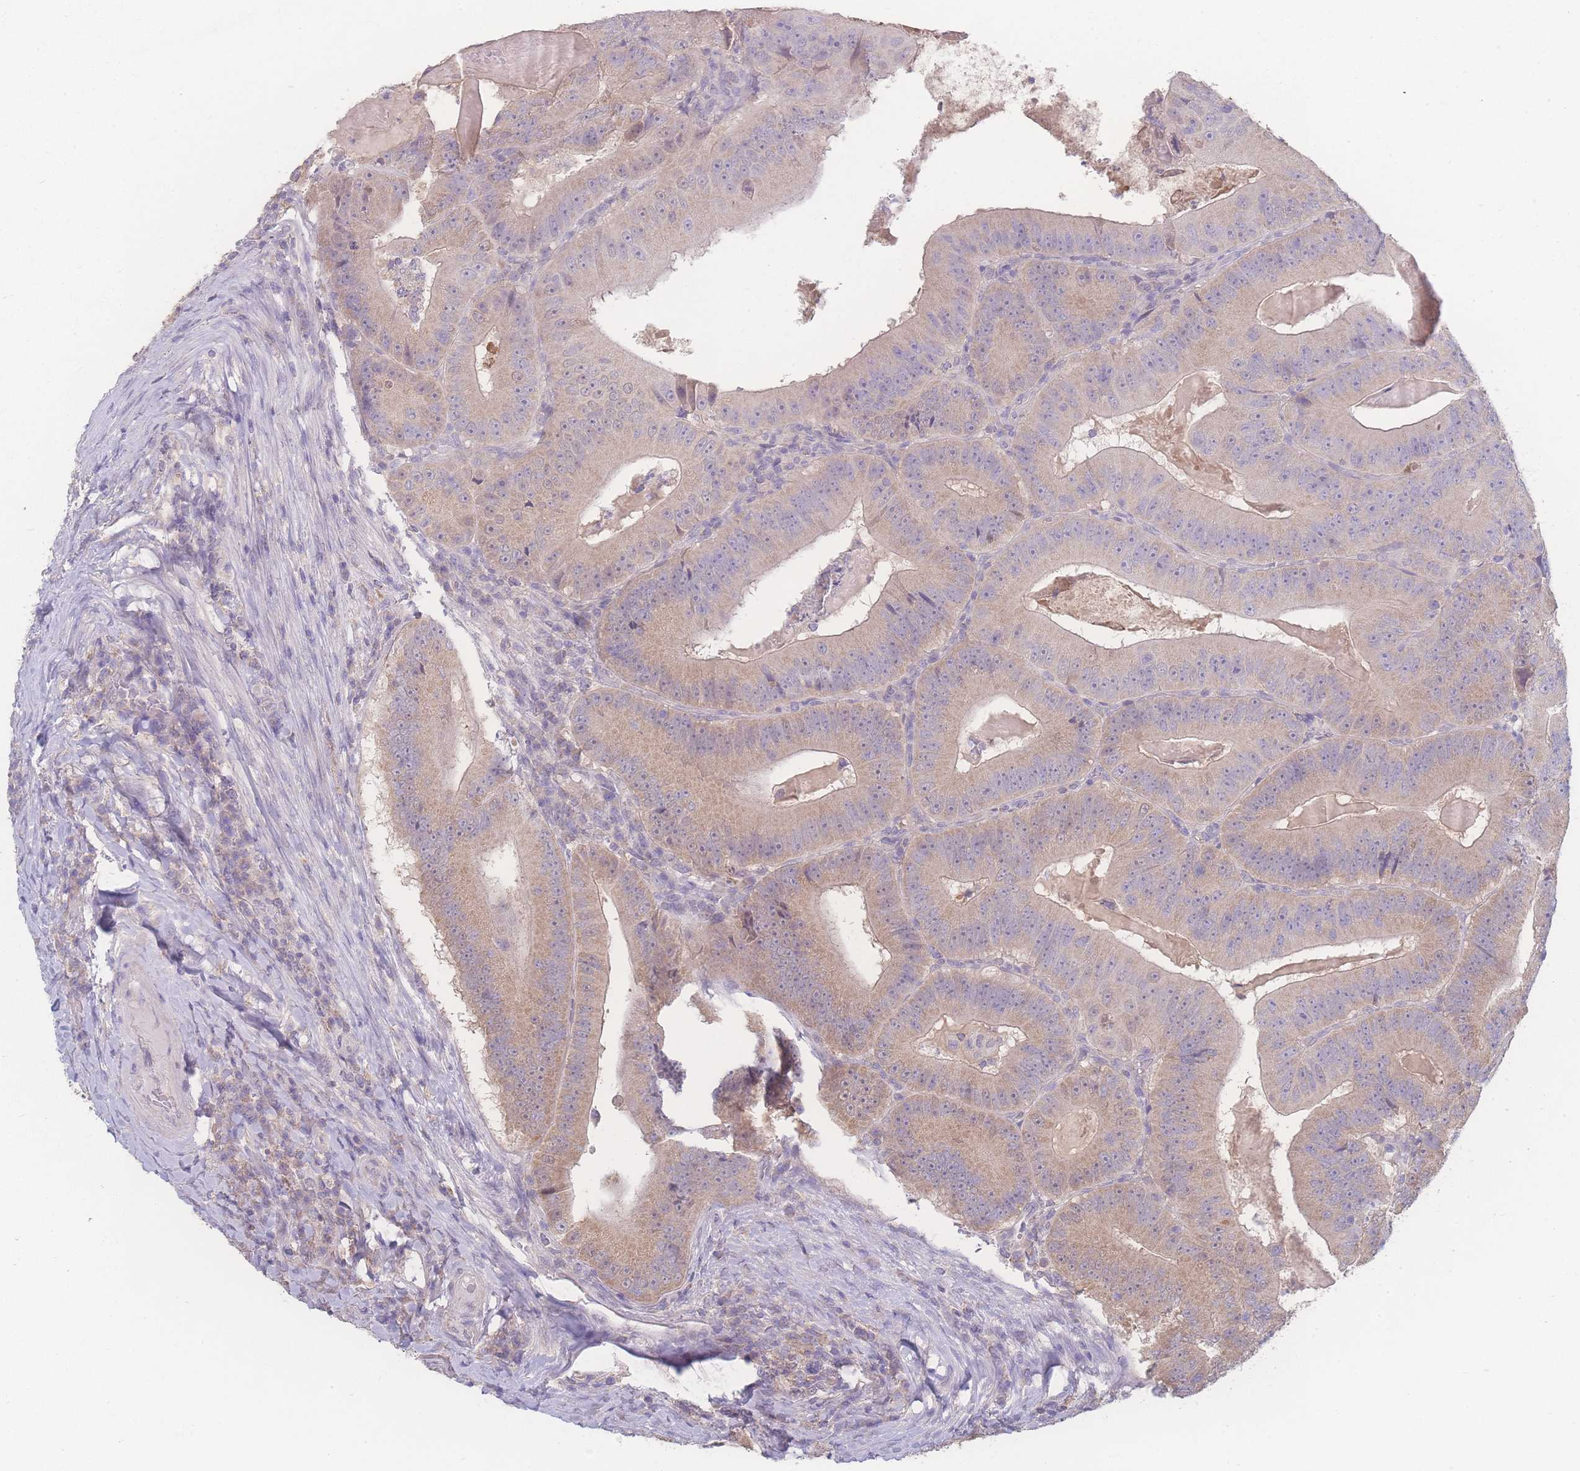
{"staining": {"intensity": "weak", "quantity": "25%-75%", "location": "cytoplasmic/membranous"}, "tissue": "colorectal cancer", "cell_type": "Tumor cells", "image_type": "cancer", "snomed": [{"axis": "morphology", "description": "Adenocarcinoma, NOS"}, {"axis": "topography", "description": "Colon"}], "caption": "This is a micrograph of immunohistochemistry (IHC) staining of colorectal cancer (adenocarcinoma), which shows weak expression in the cytoplasmic/membranous of tumor cells.", "gene": "GIPR", "patient": {"sex": "female", "age": 86}}